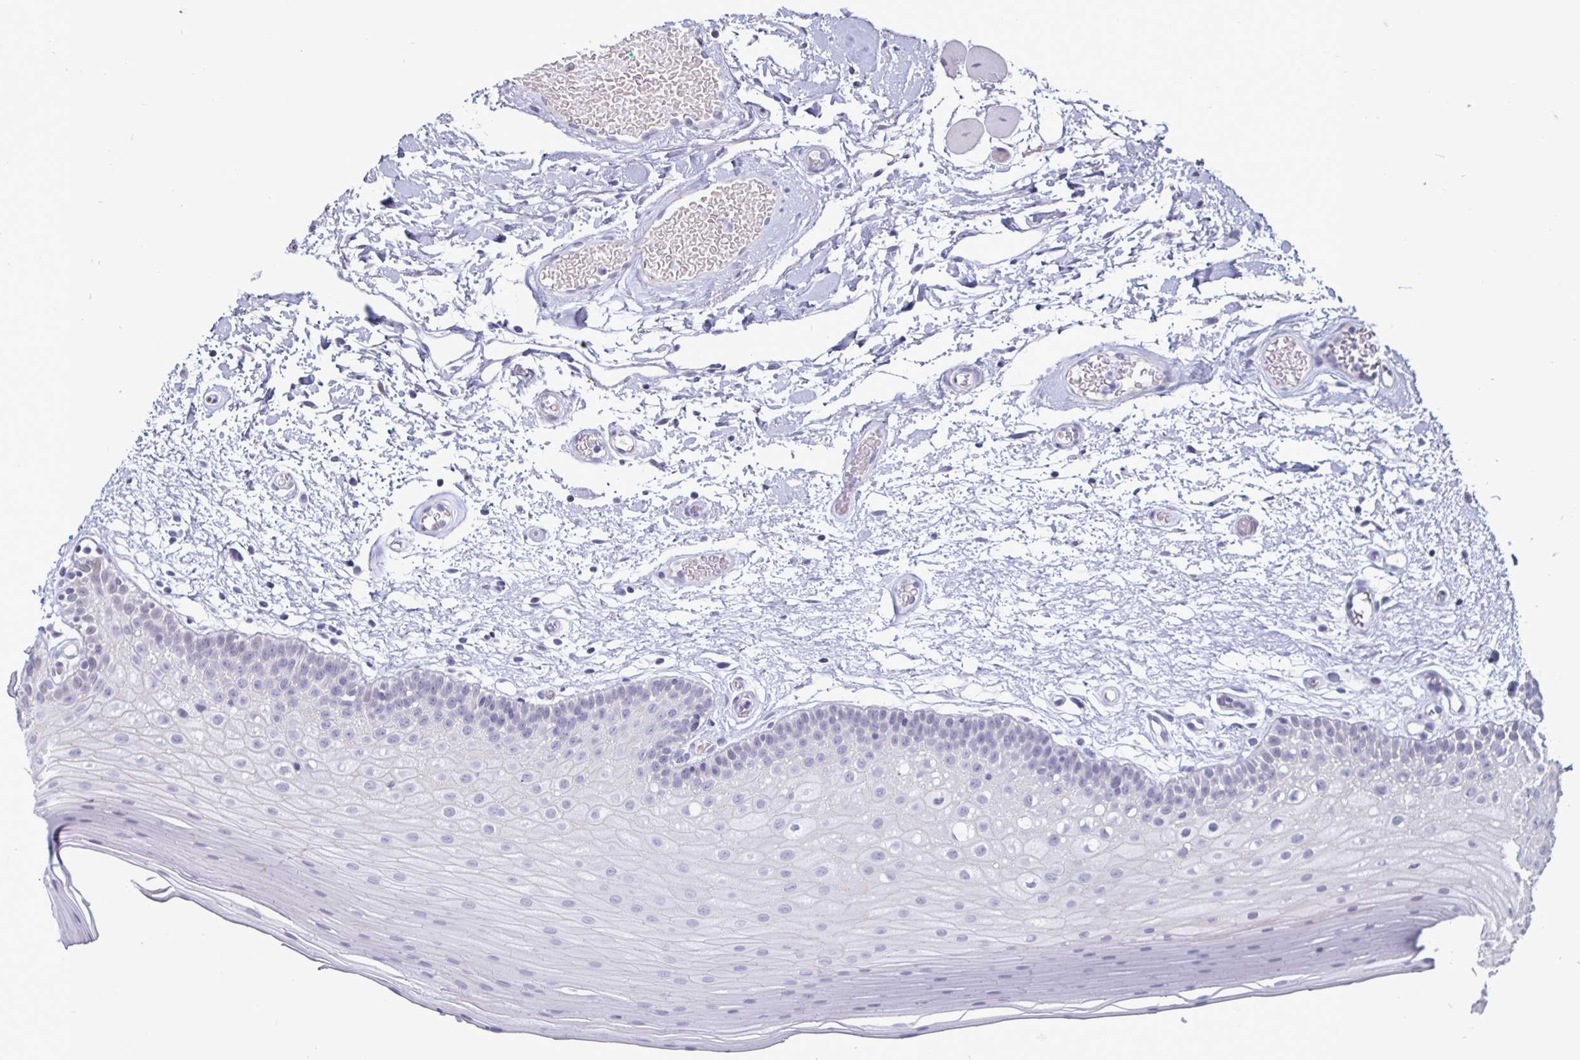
{"staining": {"intensity": "negative", "quantity": "none", "location": "none"}, "tissue": "oral mucosa", "cell_type": "Squamous epithelial cells", "image_type": "normal", "snomed": [{"axis": "morphology", "description": "Normal tissue, NOS"}, {"axis": "morphology", "description": "Squamous cell carcinoma, NOS"}, {"axis": "topography", "description": "Oral tissue"}, {"axis": "topography", "description": "Tounge, NOS"}, {"axis": "topography", "description": "Head-Neck"}], "caption": "The photomicrograph reveals no significant expression in squamous epithelial cells of oral mucosa.", "gene": "OOSP2", "patient": {"sex": "male", "age": 62}}